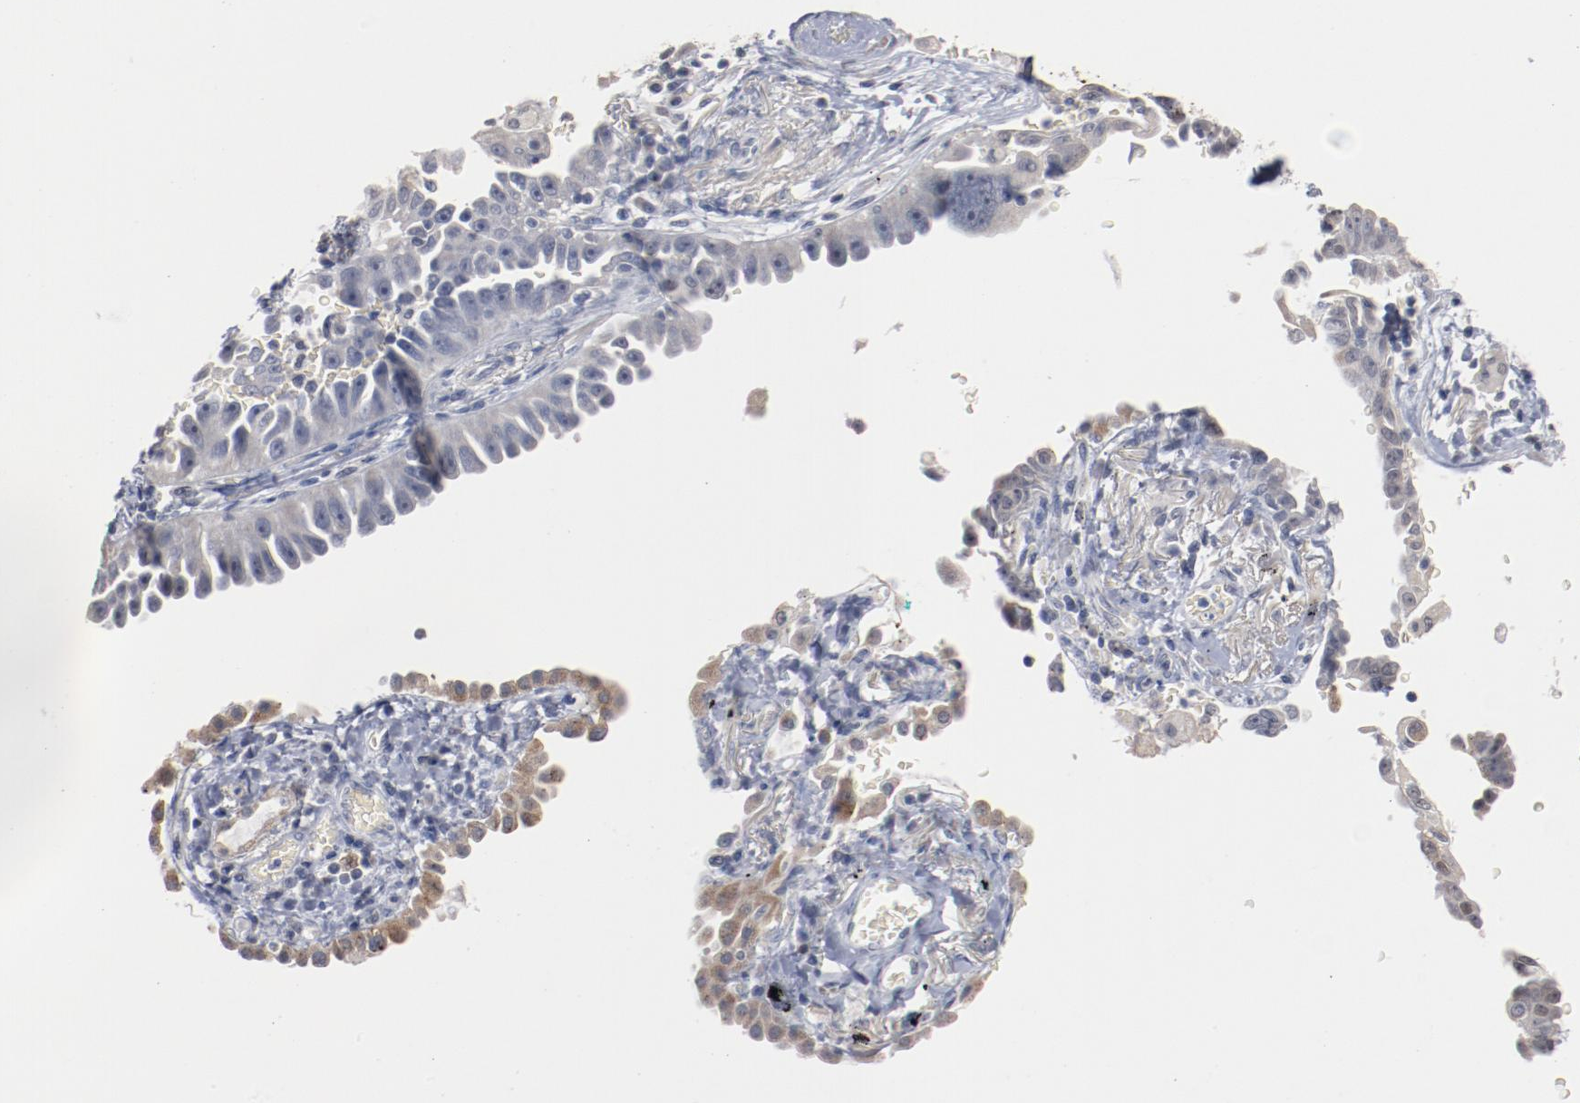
{"staining": {"intensity": "negative", "quantity": "none", "location": "none"}, "tissue": "lung cancer", "cell_type": "Tumor cells", "image_type": "cancer", "snomed": [{"axis": "morphology", "description": "Adenocarcinoma, NOS"}, {"axis": "topography", "description": "Lung"}], "caption": "Protein analysis of adenocarcinoma (lung) shows no significant positivity in tumor cells.", "gene": "ERICH1", "patient": {"sex": "female", "age": 64}}